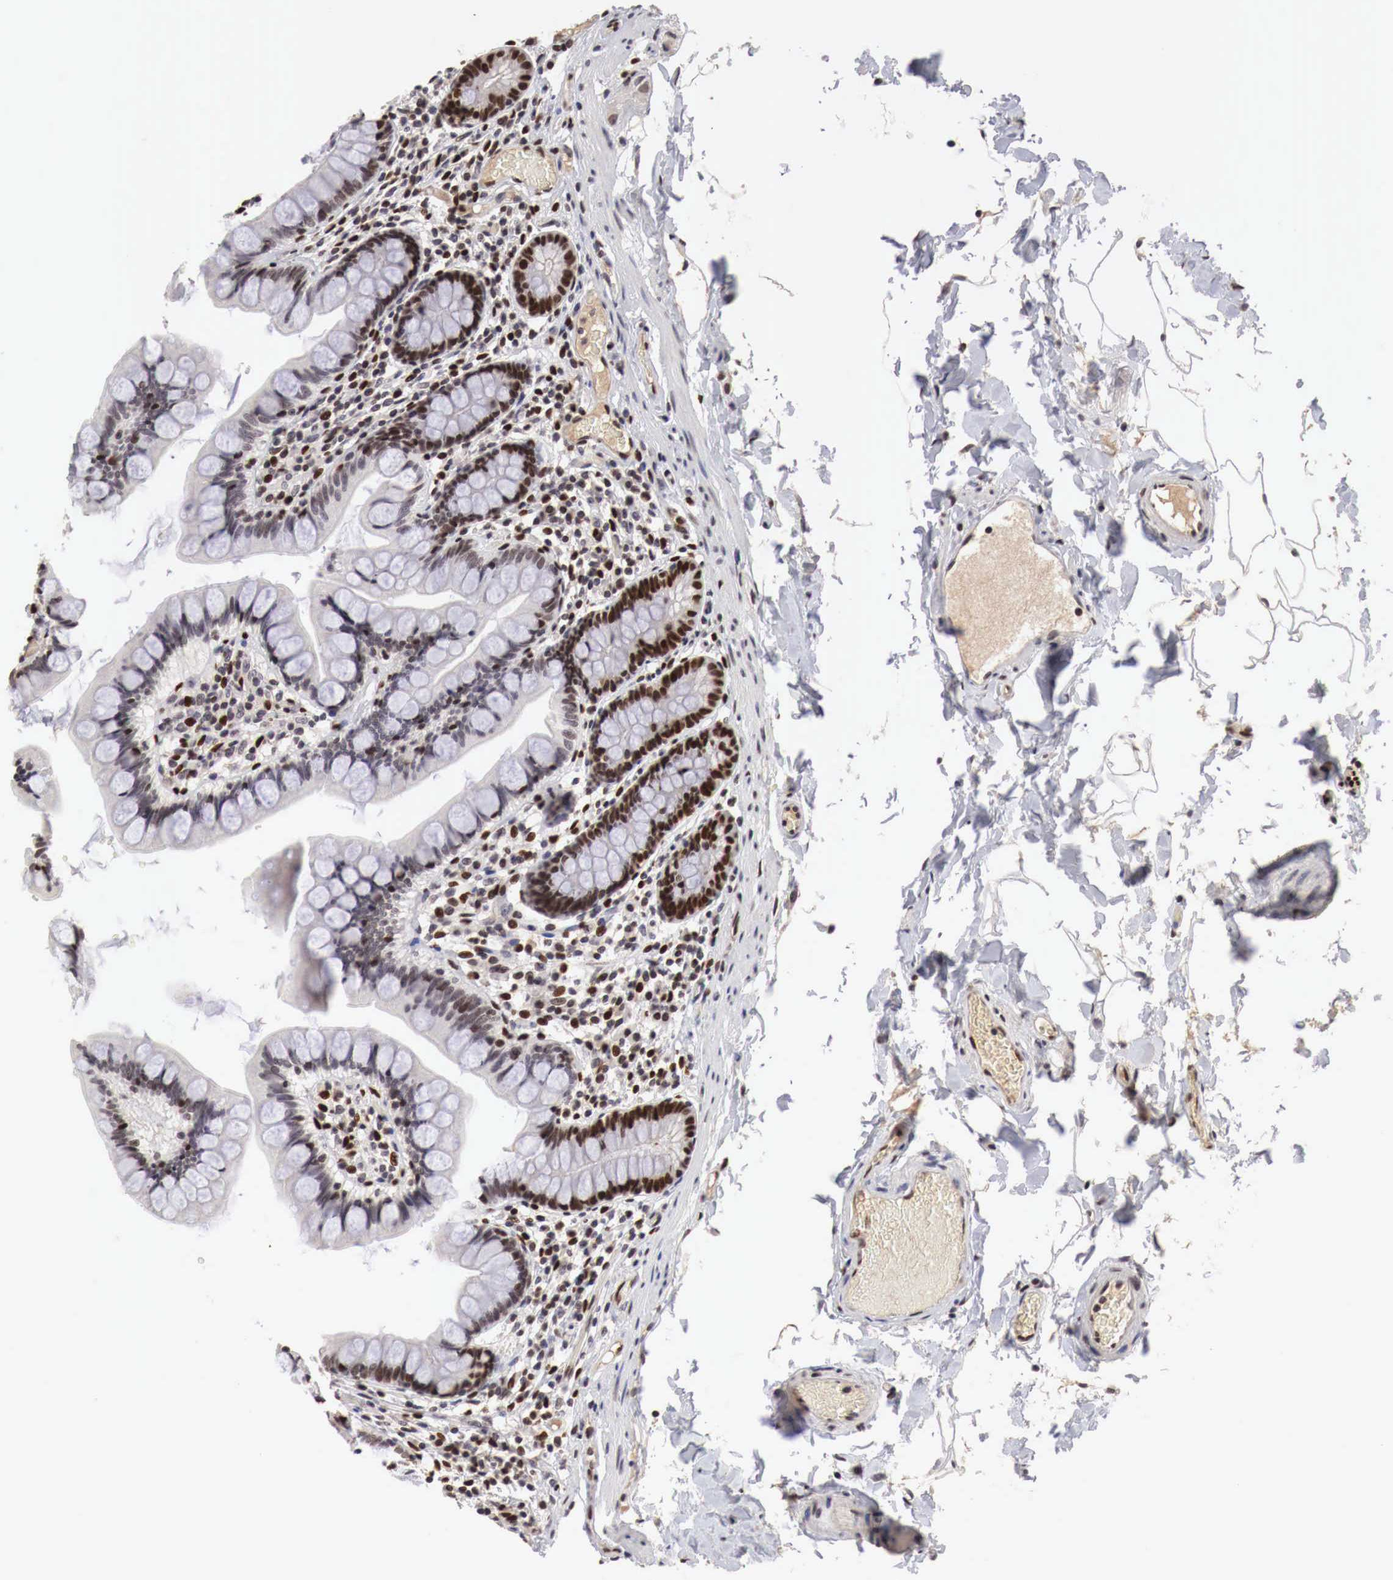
{"staining": {"intensity": "moderate", "quantity": ">75%", "location": "nuclear"}, "tissue": "colon", "cell_type": "Endothelial cells", "image_type": "normal", "snomed": [{"axis": "morphology", "description": "Normal tissue, NOS"}, {"axis": "topography", "description": "Colon"}], "caption": "Normal colon shows moderate nuclear staining in about >75% of endothelial cells, visualized by immunohistochemistry. Immunohistochemistry (ihc) stains the protein of interest in brown and the nuclei are stained blue.", "gene": "DACH2", "patient": {"sex": "male", "age": 54}}